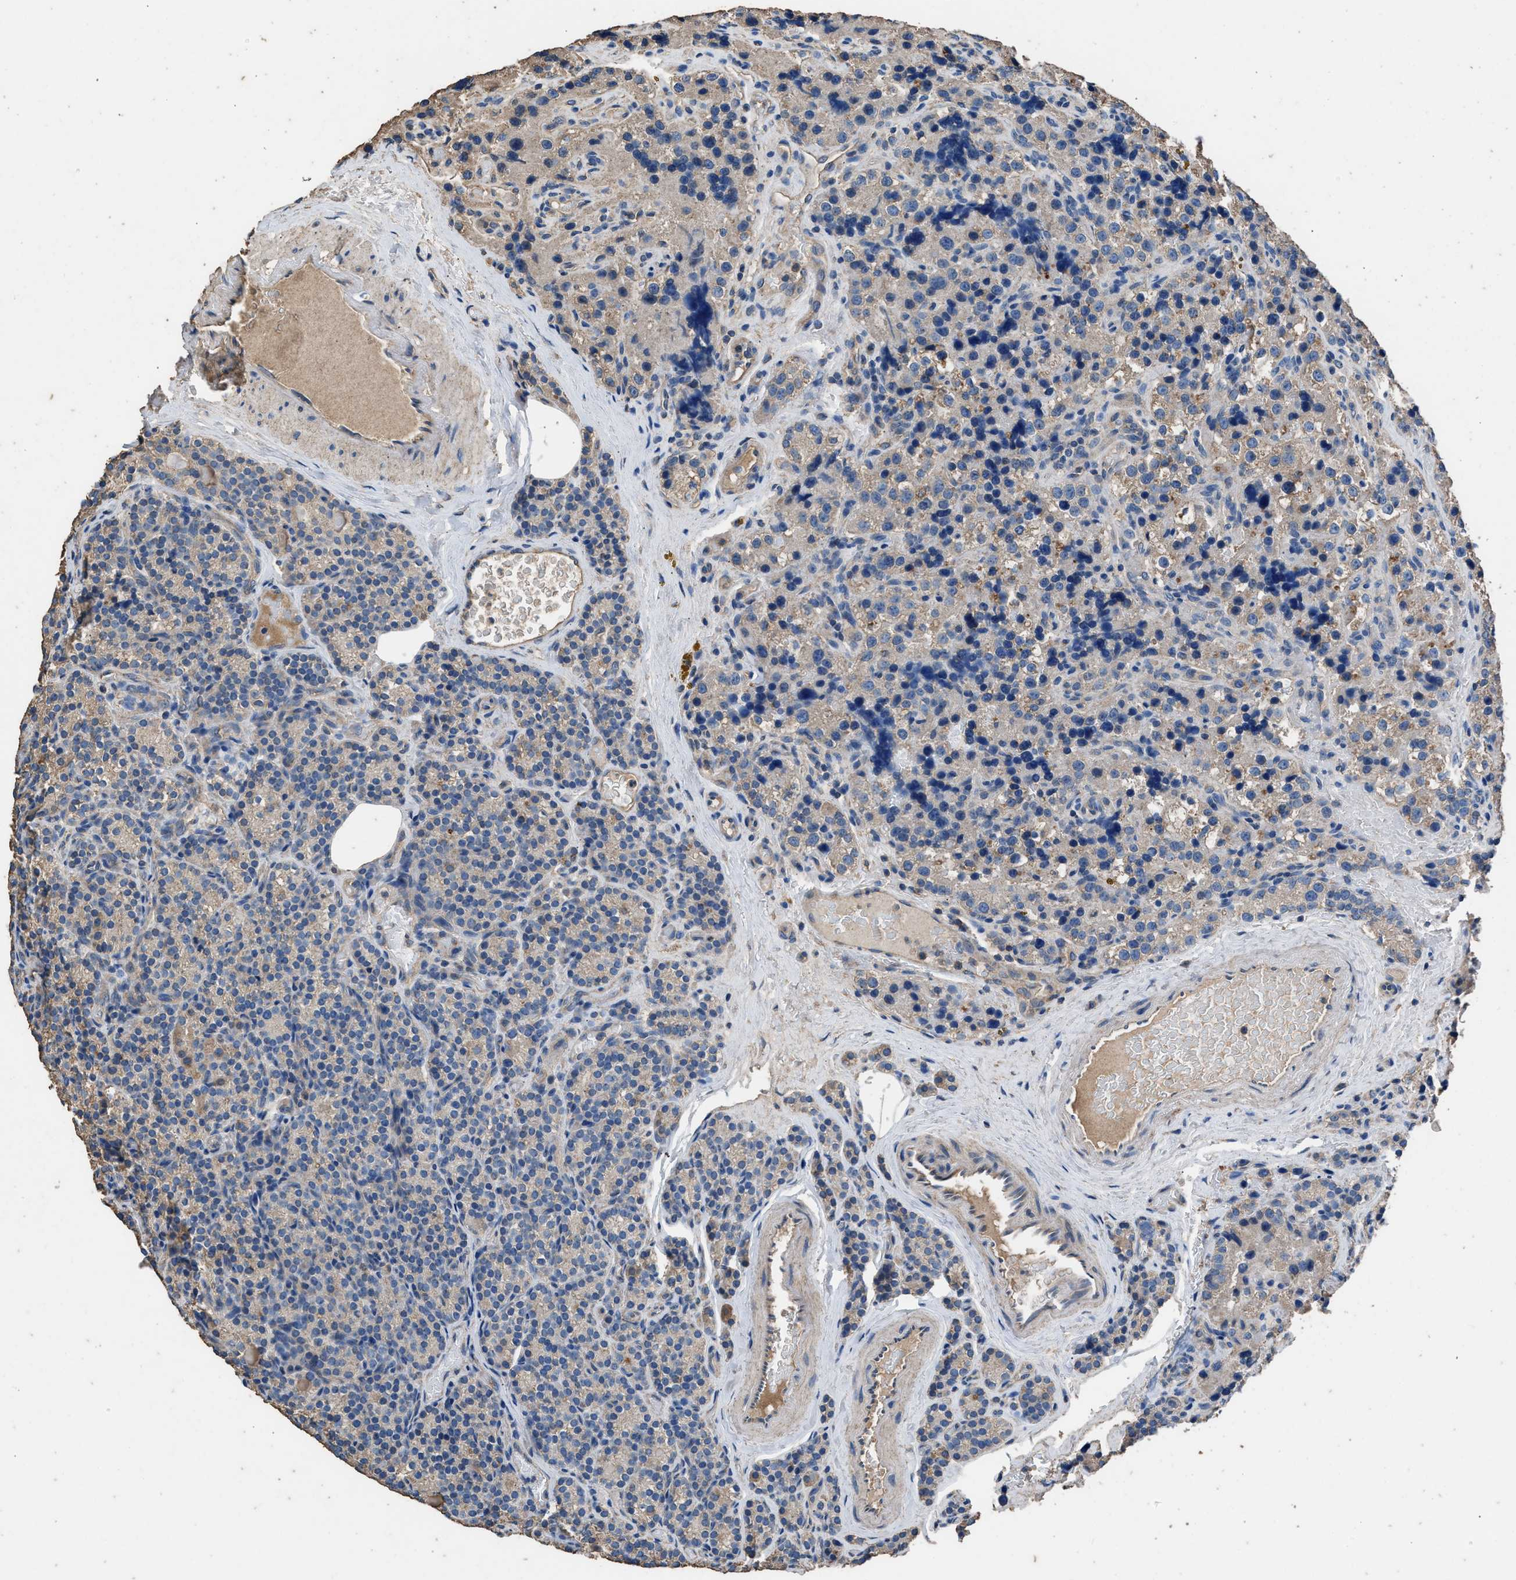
{"staining": {"intensity": "weak", "quantity": "25%-75%", "location": "cytoplasmic/membranous"}, "tissue": "parathyroid gland", "cell_type": "Glandular cells", "image_type": "normal", "snomed": [{"axis": "morphology", "description": "Normal tissue, NOS"}, {"axis": "morphology", "description": "Adenoma, NOS"}, {"axis": "topography", "description": "Parathyroid gland"}], "caption": "An image of parathyroid gland stained for a protein demonstrates weak cytoplasmic/membranous brown staining in glandular cells. The staining was performed using DAB, with brown indicating positive protein expression. Nuclei are stained blue with hematoxylin.", "gene": "ITSN1", "patient": {"sex": "female", "age": 51}}